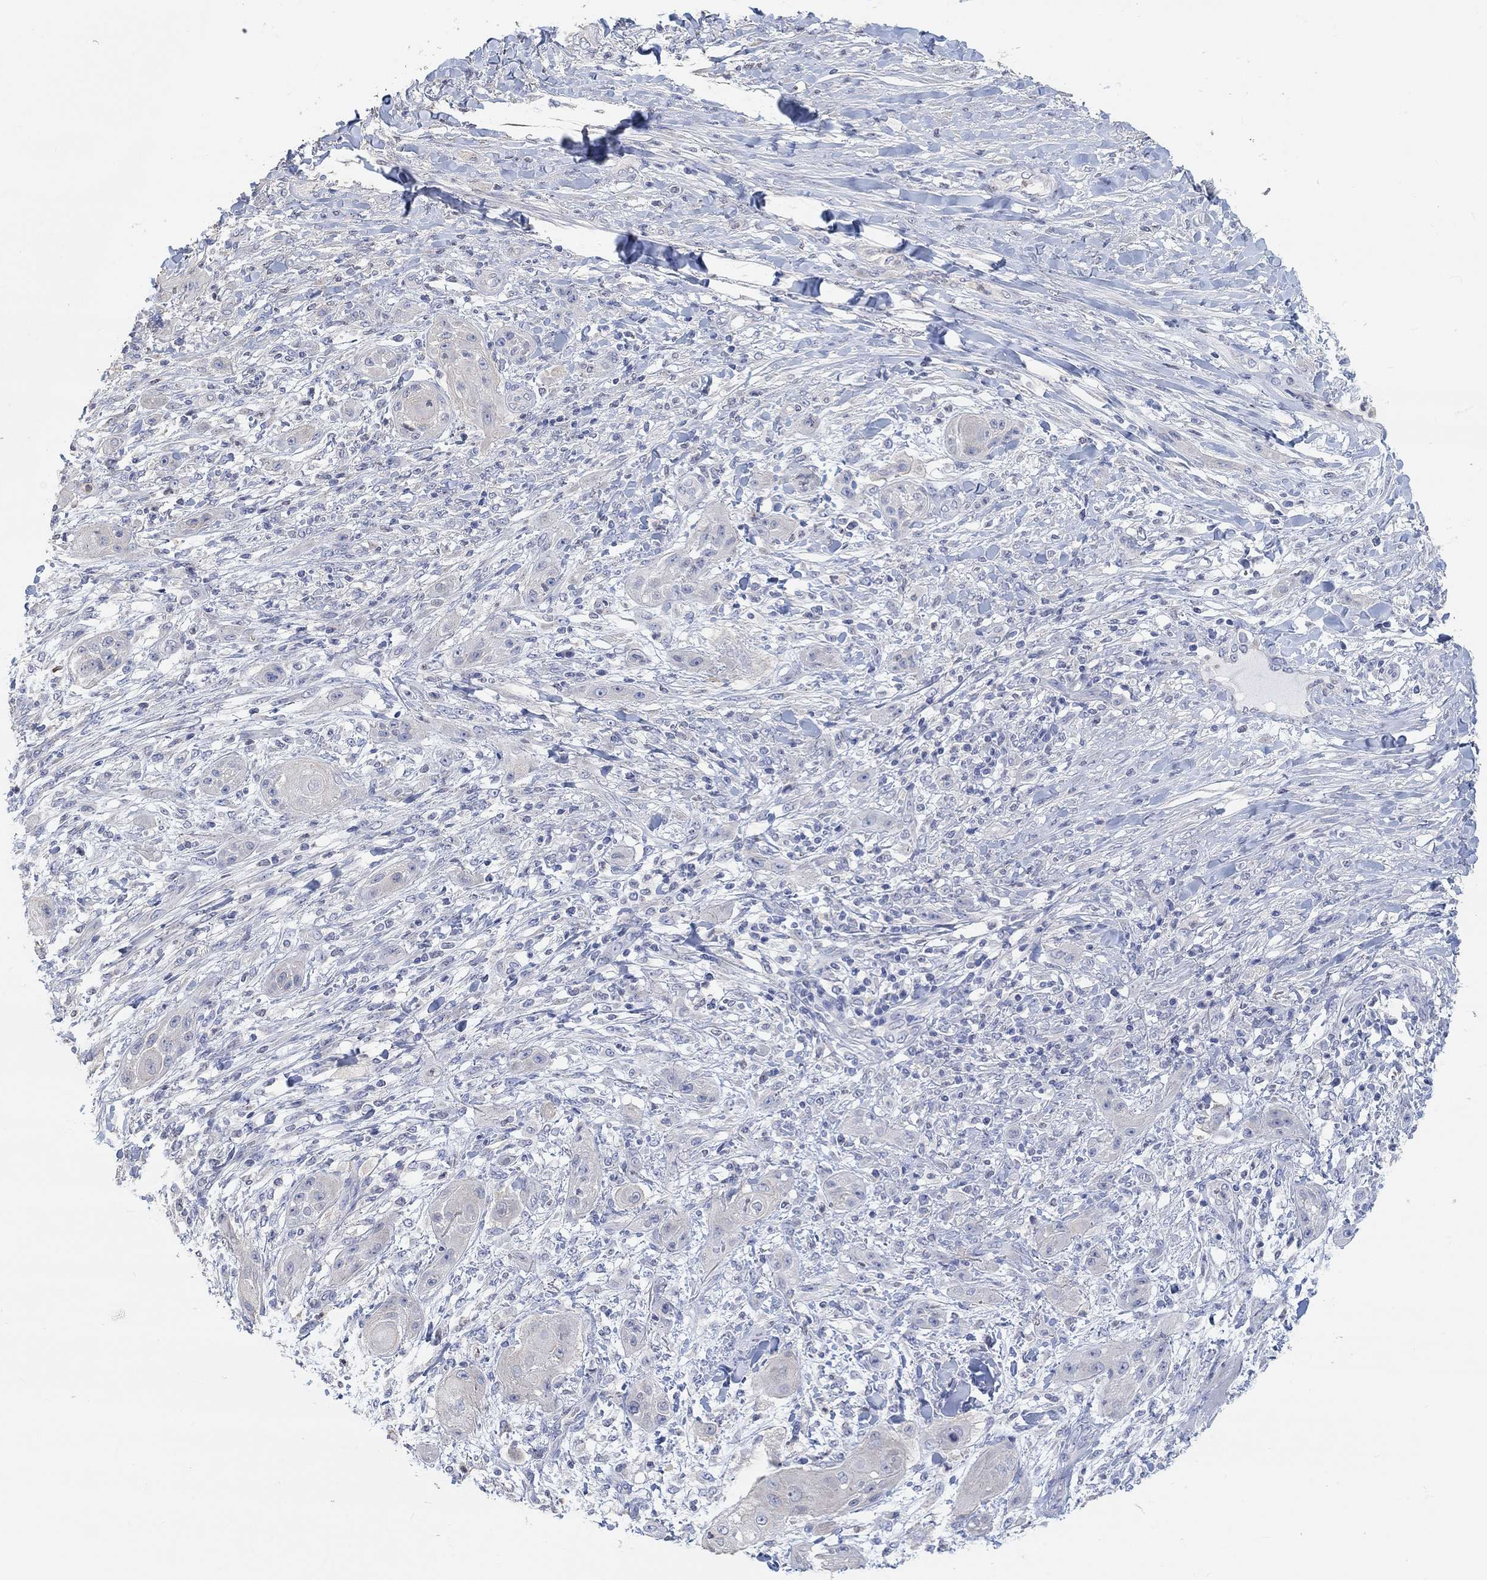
{"staining": {"intensity": "negative", "quantity": "none", "location": "none"}, "tissue": "skin cancer", "cell_type": "Tumor cells", "image_type": "cancer", "snomed": [{"axis": "morphology", "description": "Squamous cell carcinoma, NOS"}, {"axis": "topography", "description": "Skin"}], "caption": "DAB immunohistochemical staining of skin cancer displays no significant positivity in tumor cells.", "gene": "NLRP14", "patient": {"sex": "male", "age": 62}}